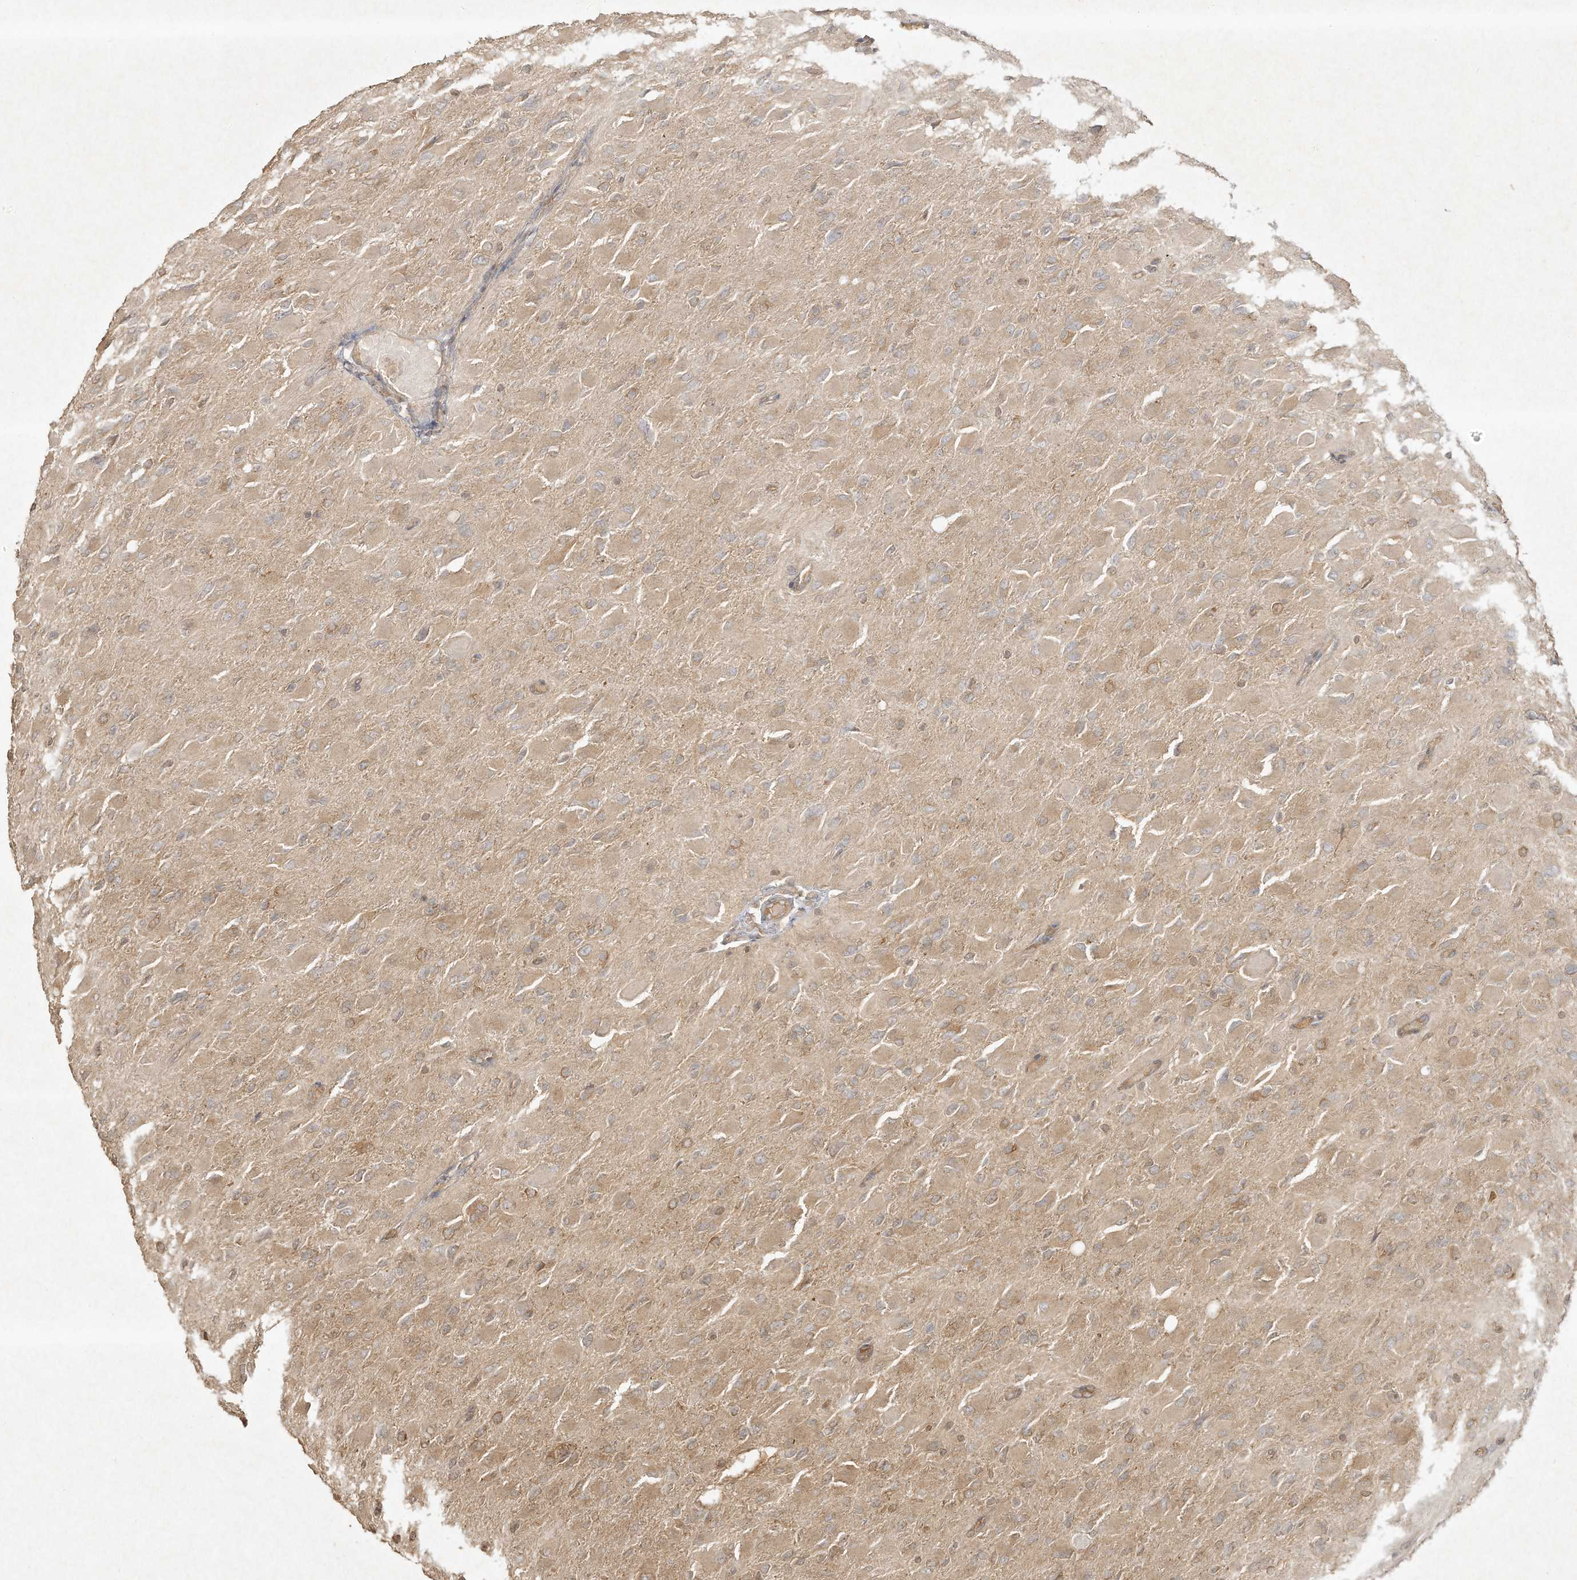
{"staining": {"intensity": "weak", "quantity": ">75%", "location": "cytoplasmic/membranous"}, "tissue": "glioma", "cell_type": "Tumor cells", "image_type": "cancer", "snomed": [{"axis": "morphology", "description": "Glioma, malignant, High grade"}, {"axis": "topography", "description": "Cerebral cortex"}], "caption": "Weak cytoplasmic/membranous protein staining is present in approximately >75% of tumor cells in glioma.", "gene": "DYNC1I2", "patient": {"sex": "female", "age": 36}}